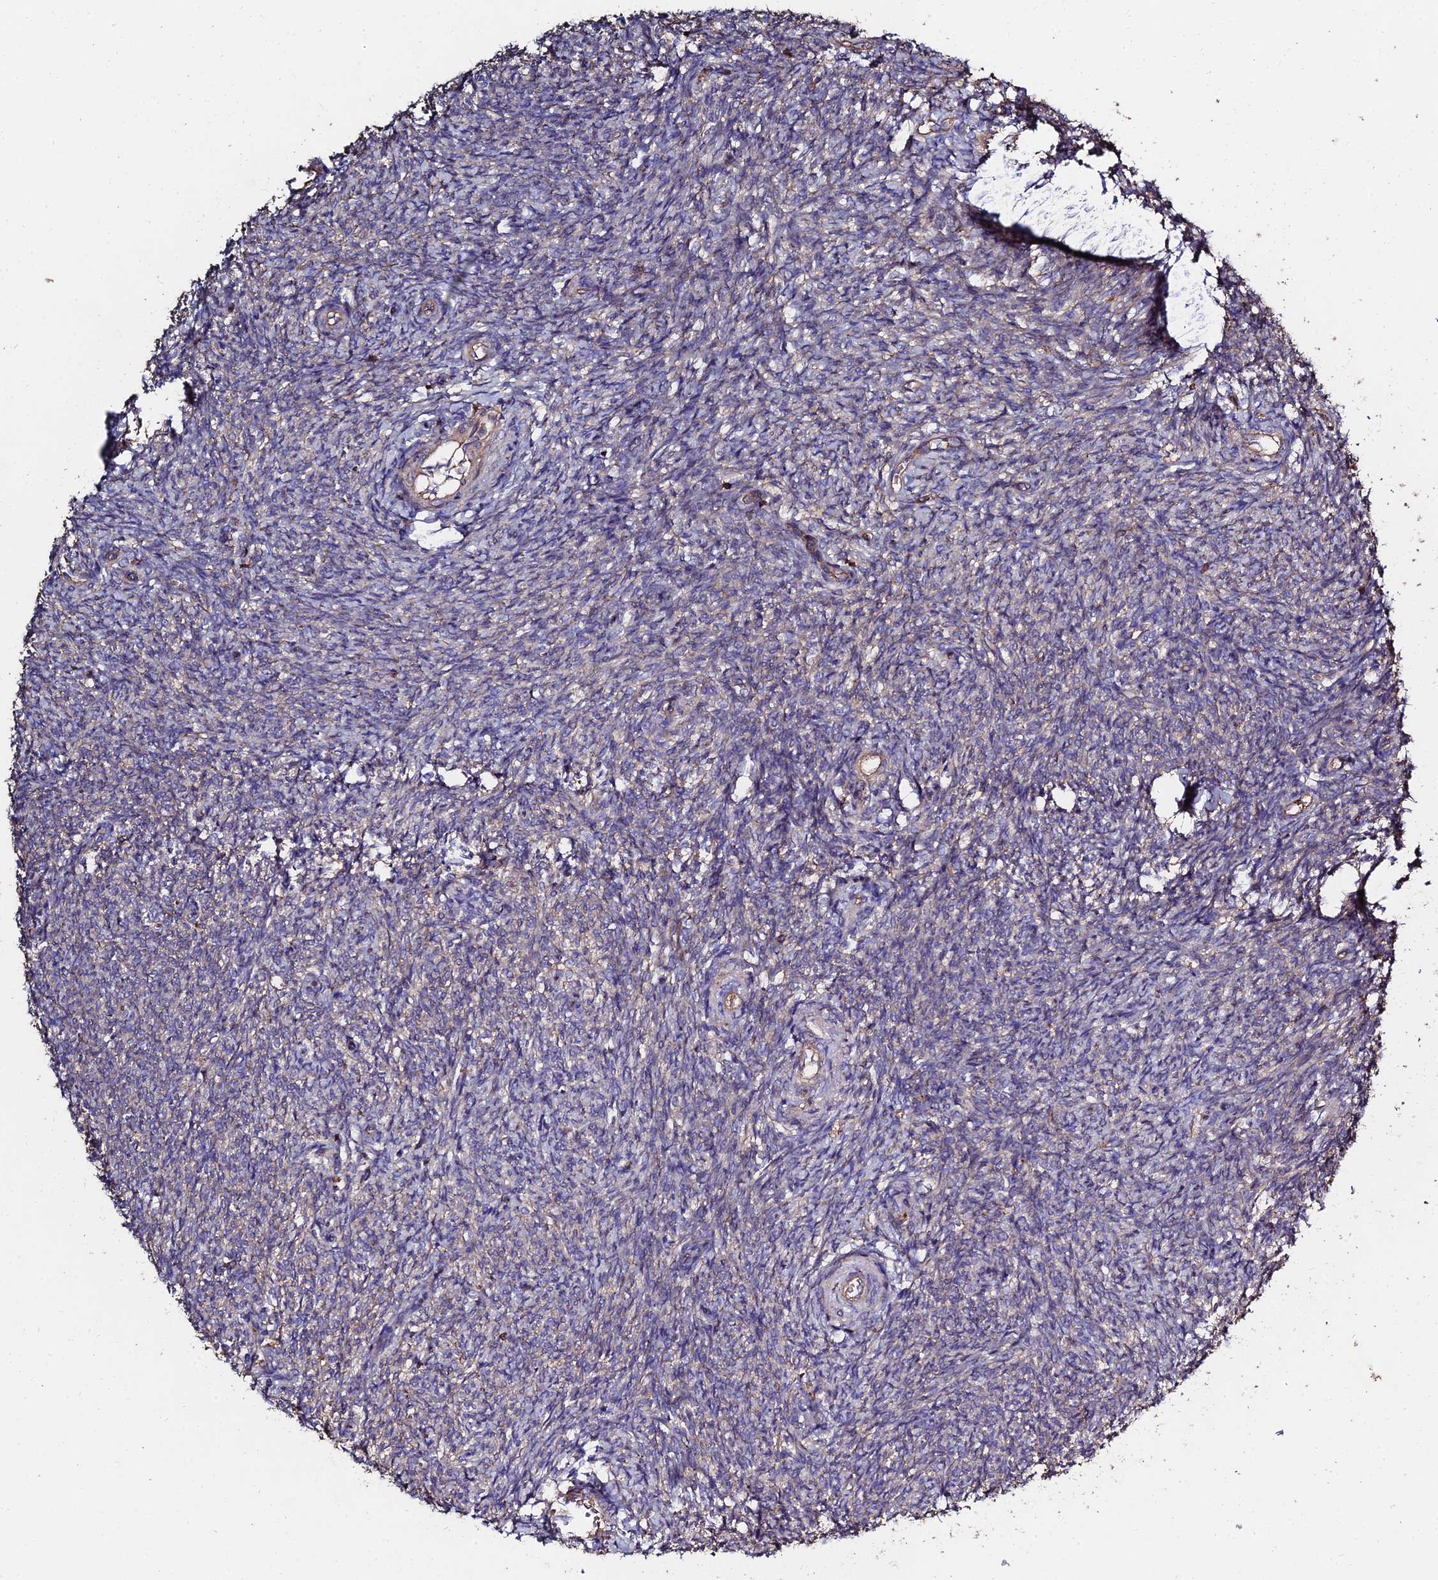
{"staining": {"intensity": "weak", "quantity": ">75%", "location": "cytoplasmic/membranous"}, "tissue": "ovary", "cell_type": "Follicle cells", "image_type": "normal", "snomed": [{"axis": "morphology", "description": "Normal tissue, NOS"}, {"axis": "topography", "description": "Ovary"}], "caption": "Normal ovary was stained to show a protein in brown. There is low levels of weak cytoplasmic/membranous expression in approximately >75% of follicle cells.", "gene": "EXT1", "patient": {"sex": "female", "age": 44}}